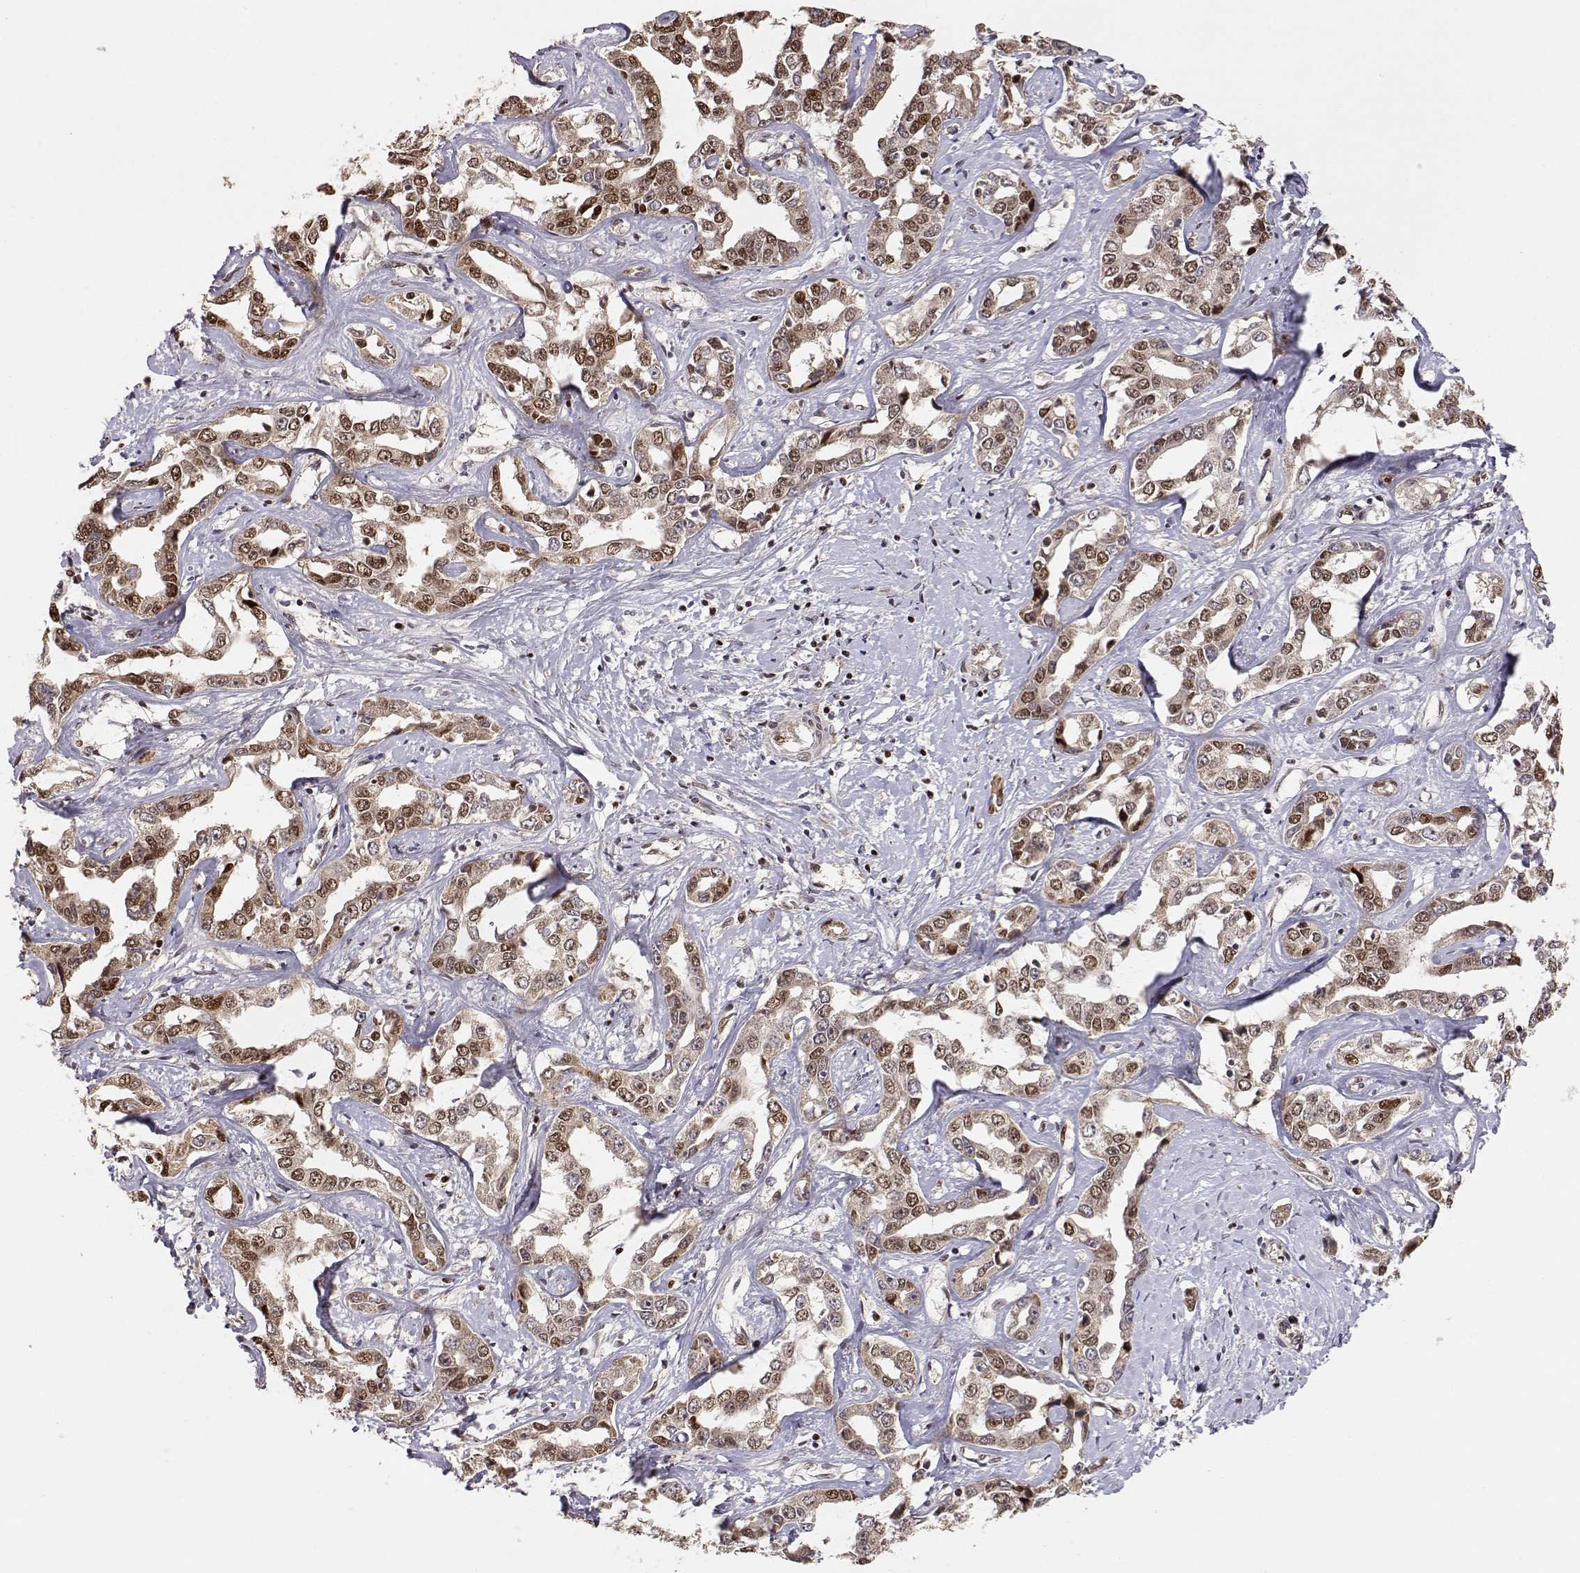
{"staining": {"intensity": "moderate", "quantity": "25%-75%", "location": "cytoplasmic/membranous,nuclear"}, "tissue": "liver cancer", "cell_type": "Tumor cells", "image_type": "cancer", "snomed": [{"axis": "morphology", "description": "Cholangiocarcinoma"}, {"axis": "topography", "description": "Liver"}], "caption": "Liver cancer (cholangiocarcinoma) tissue demonstrates moderate cytoplasmic/membranous and nuclear staining in about 25%-75% of tumor cells", "gene": "BRCA1", "patient": {"sex": "male", "age": 59}}